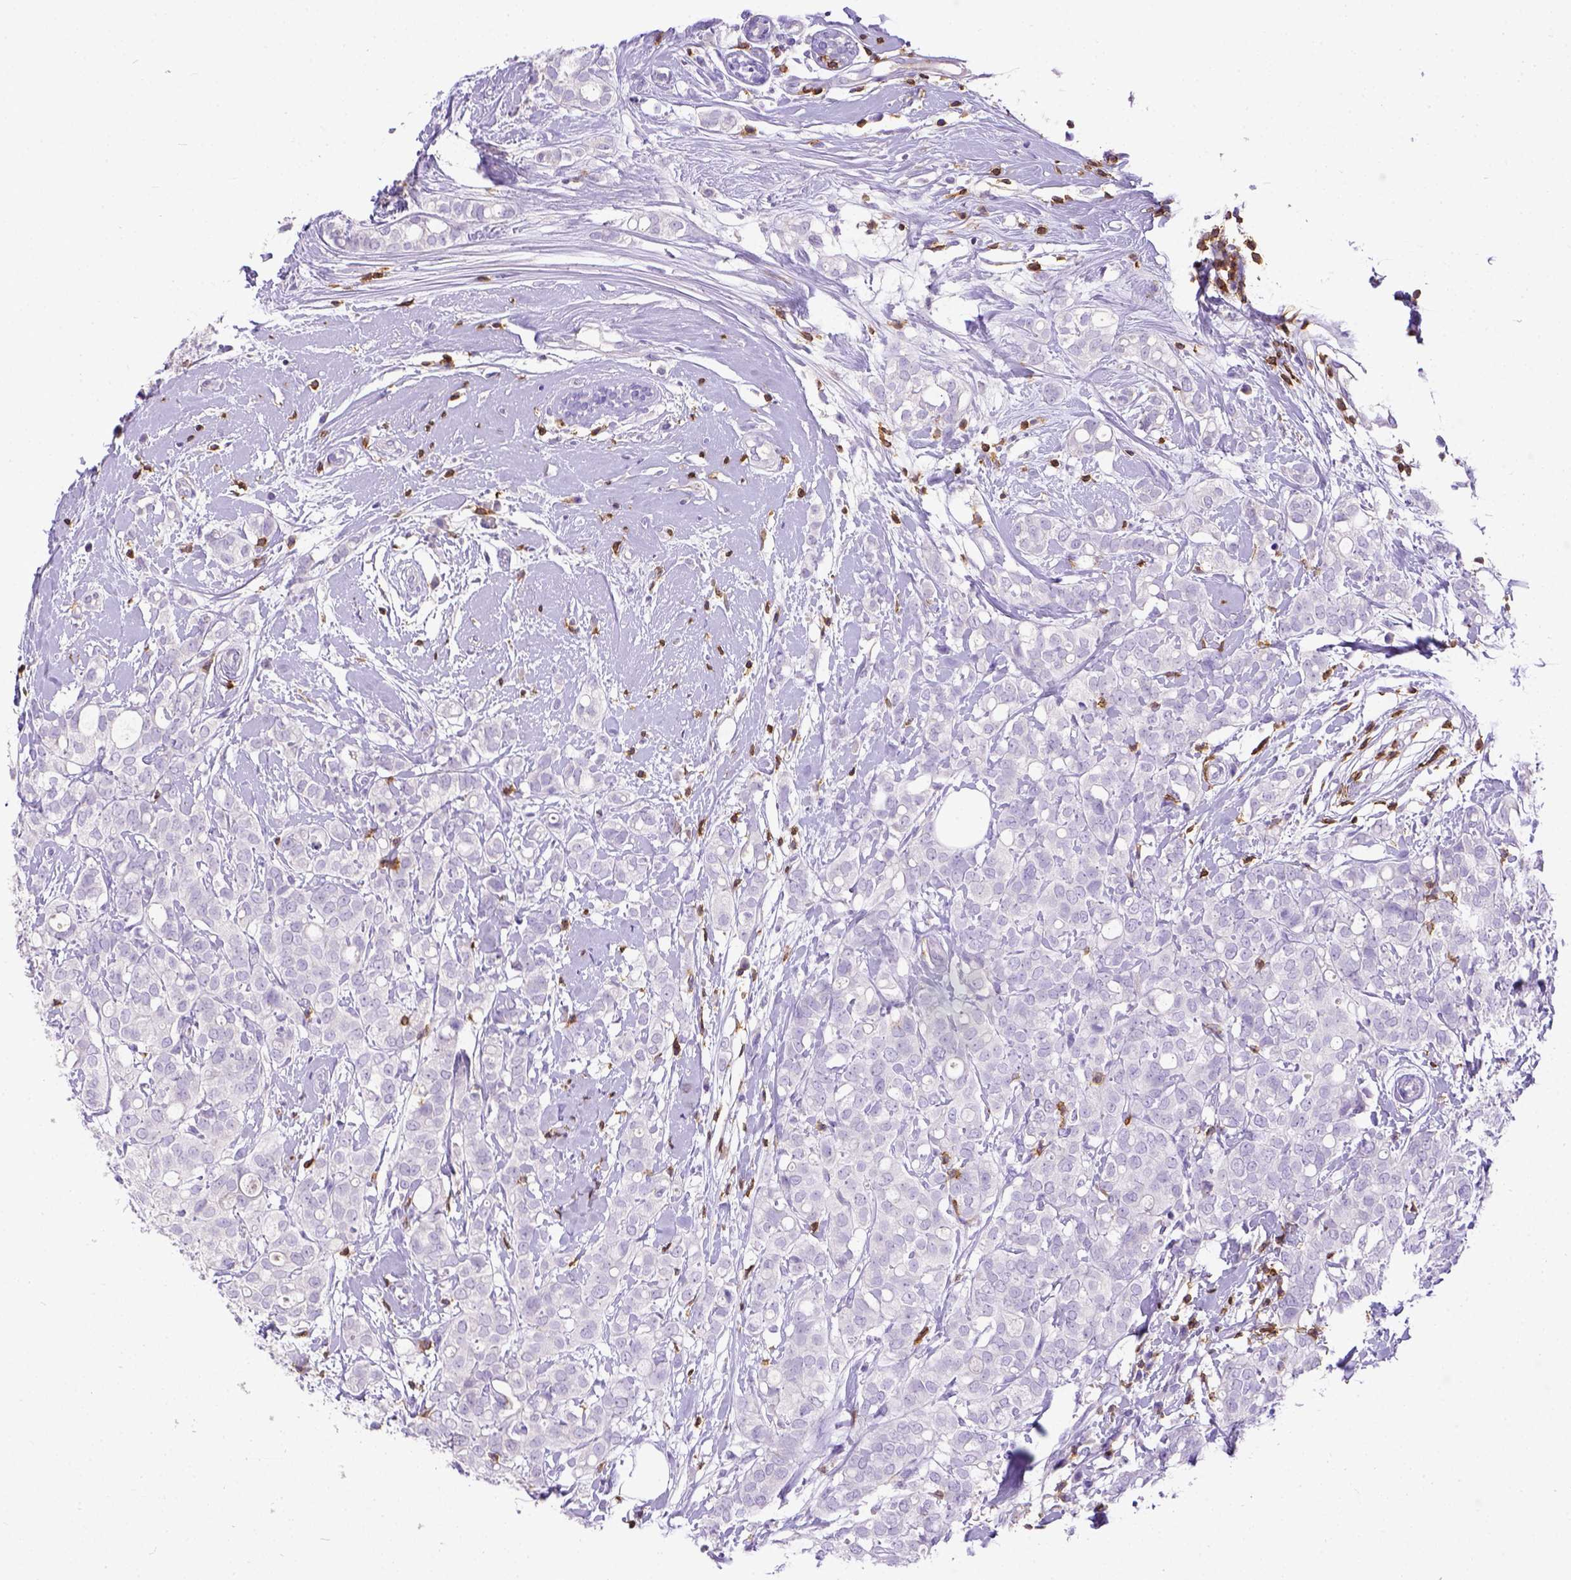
{"staining": {"intensity": "negative", "quantity": "none", "location": "none"}, "tissue": "breast cancer", "cell_type": "Tumor cells", "image_type": "cancer", "snomed": [{"axis": "morphology", "description": "Duct carcinoma"}, {"axis": "topography", "description": "Breast"}], "caption": "Infiltrating ductal carcinoma (breast) stained for a protein using IHC demonstrates no staining tumor cells.", "gene": "CD3E", "patient": {"sex": "female", "age": 40}}